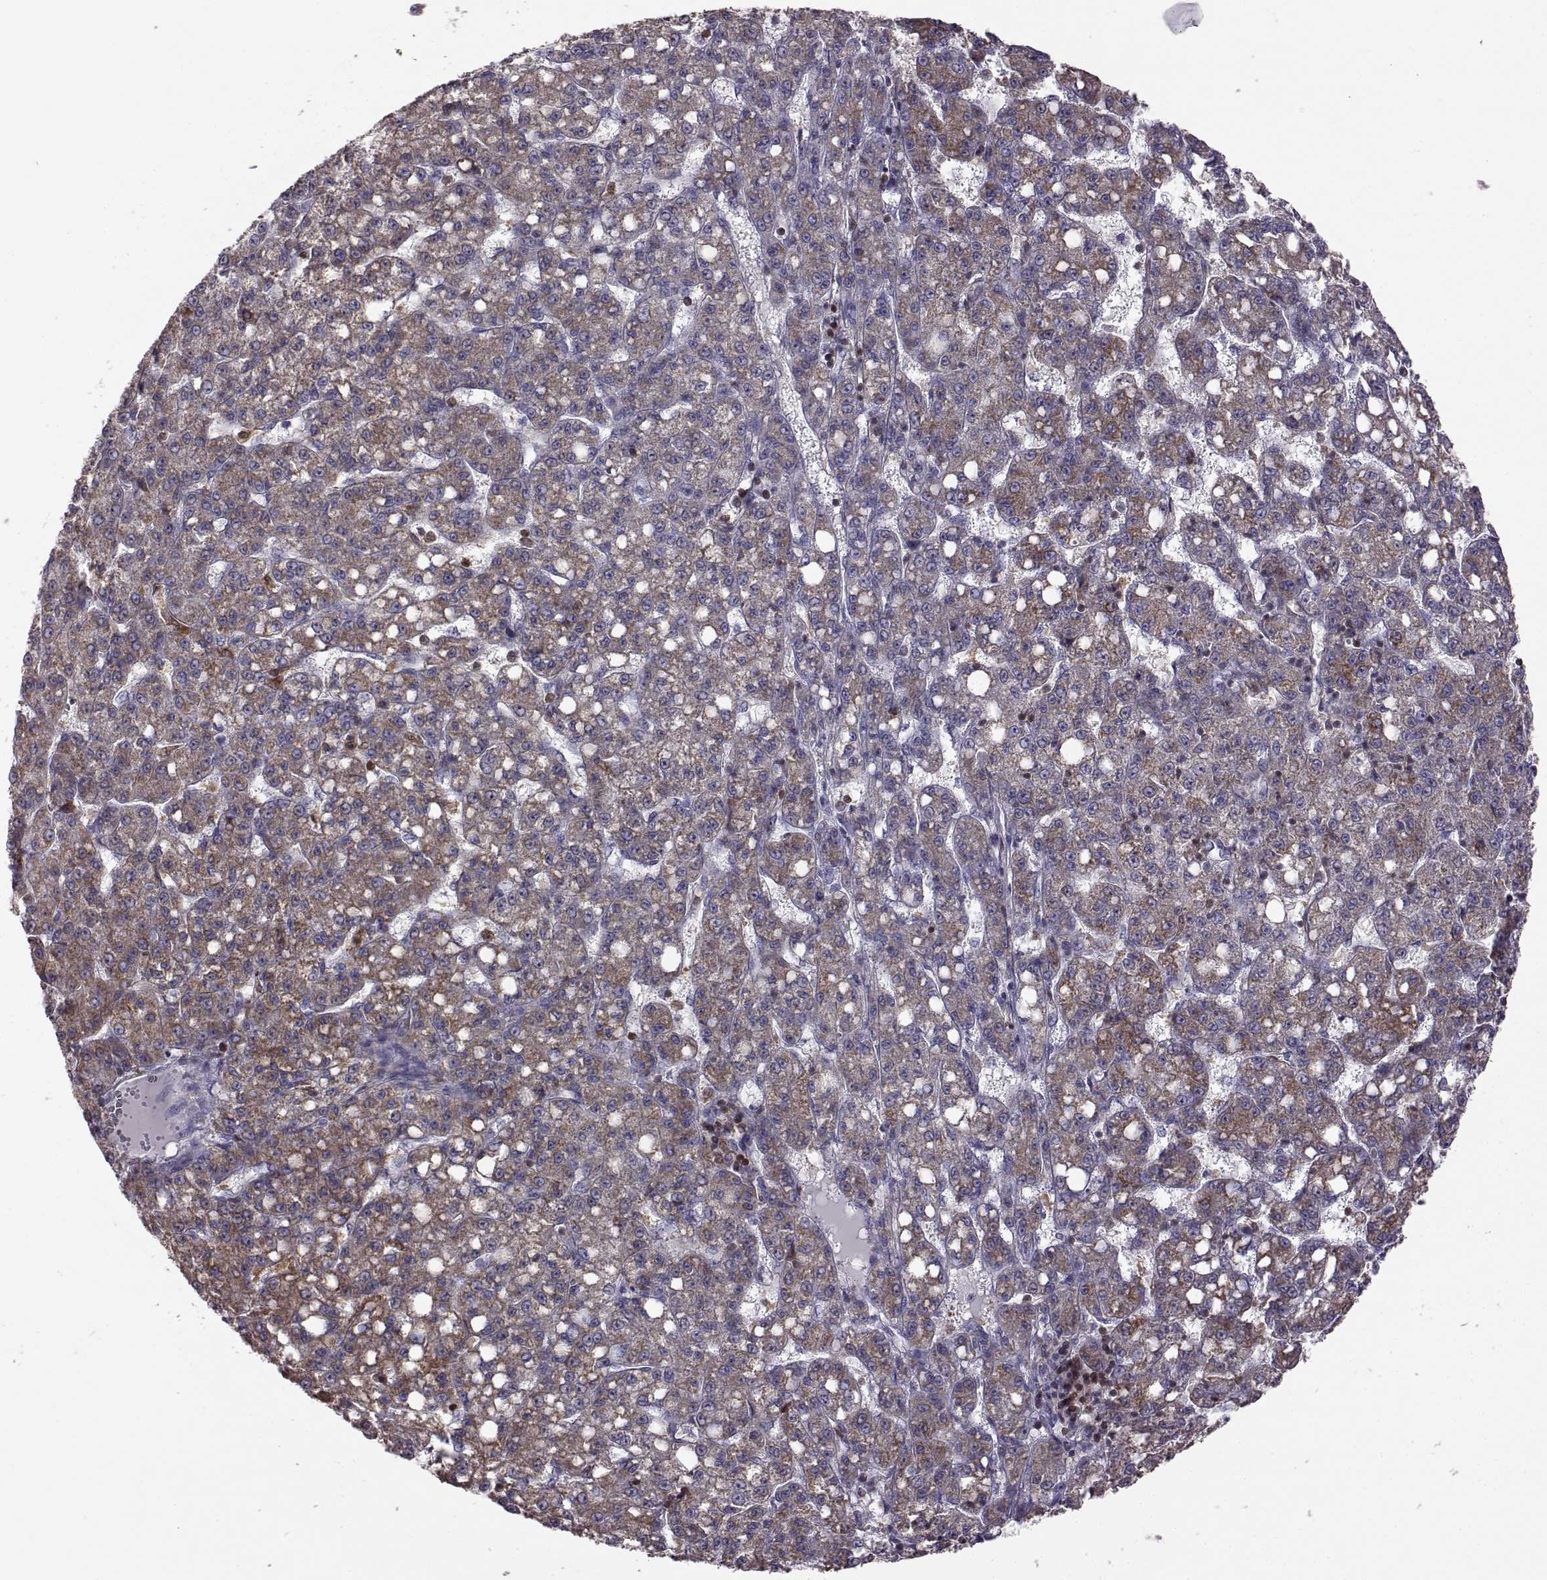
{"staining": {"intensity": "moderate", "quantity": "25%-75%", "location": "cytoplasmic/membranous"}, "tissue": "liver cancer", "cell_type": "Tumor cells", "image_type": "cancer", "snomed": [{"axis": "morphology", "description": "Carcinoma, Hepatocellular, NOS"}, {"axis": "topography", "description": "Liver"}], "caption": "Moderate cytoplasmic/membranous protein positivity is identified in approximately 25%-75% of tumor cells in liver cancer (hepatocellular carcinoma).", "gene": "DOK2", "patient": {"sex": "female", "age": 65}}